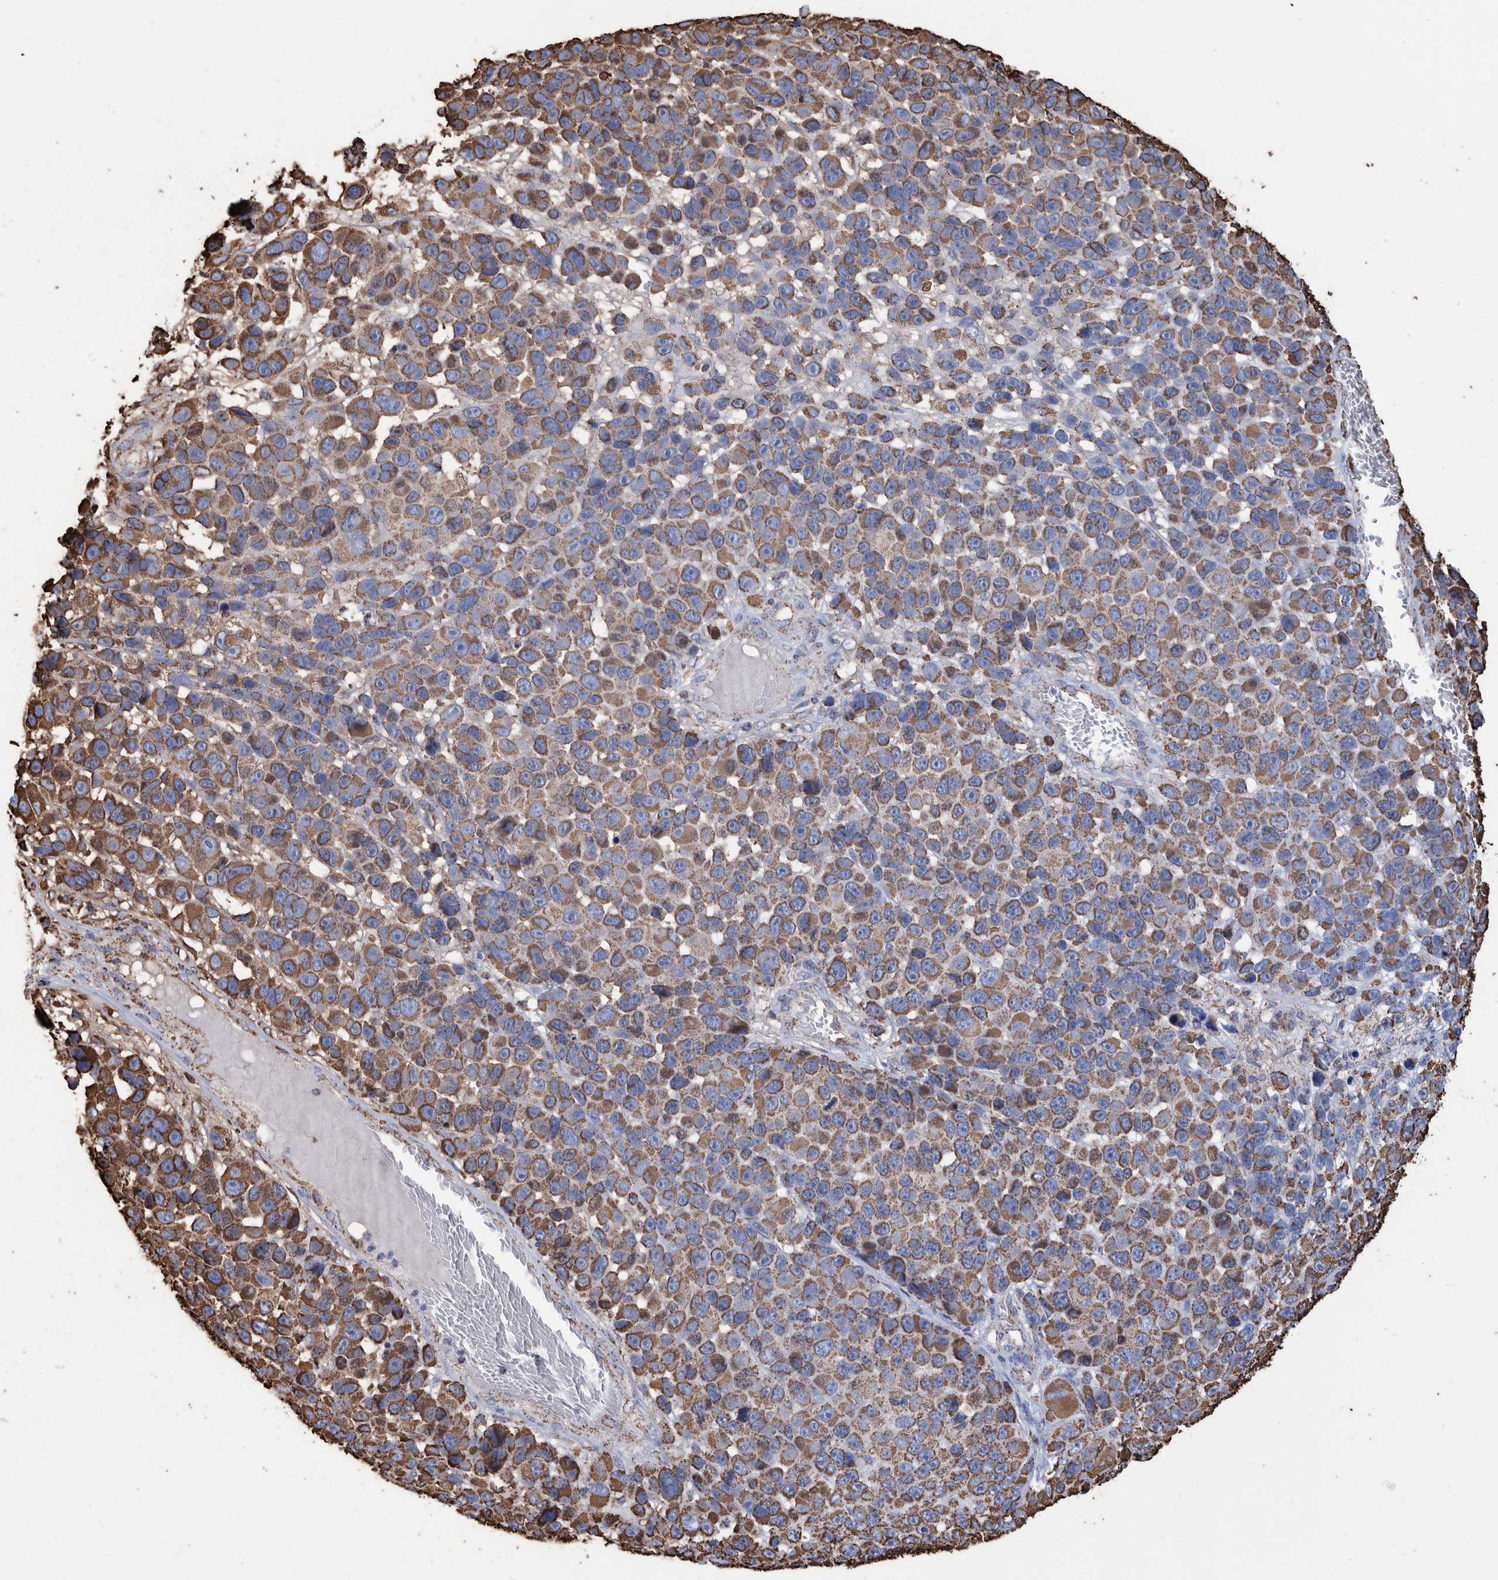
{"staining": {"intensity": "moderate", "quantity": ">75%", "location": "cytoplasmic/membranous"}, "tissue": "melanoma", "cell_type": "Tumor cells", "image_type": "cancer", "snomed": [{"axis": "morphology", "description": "Malignant melanoma, NOS"}, {"axis": "topography", "description": "Skin"}], "caption": "IHC photomicrograph of neoplastic tissue: melanoma stained using IHC shows medium levels of moderate protein expression localized specifically in the cytoplasmic/membranous of tumor cells, appearing as a cytoplasmic/membranous brown color.", "gene": "VPS26C", "patient": {"sex": "male", "age": 53}}